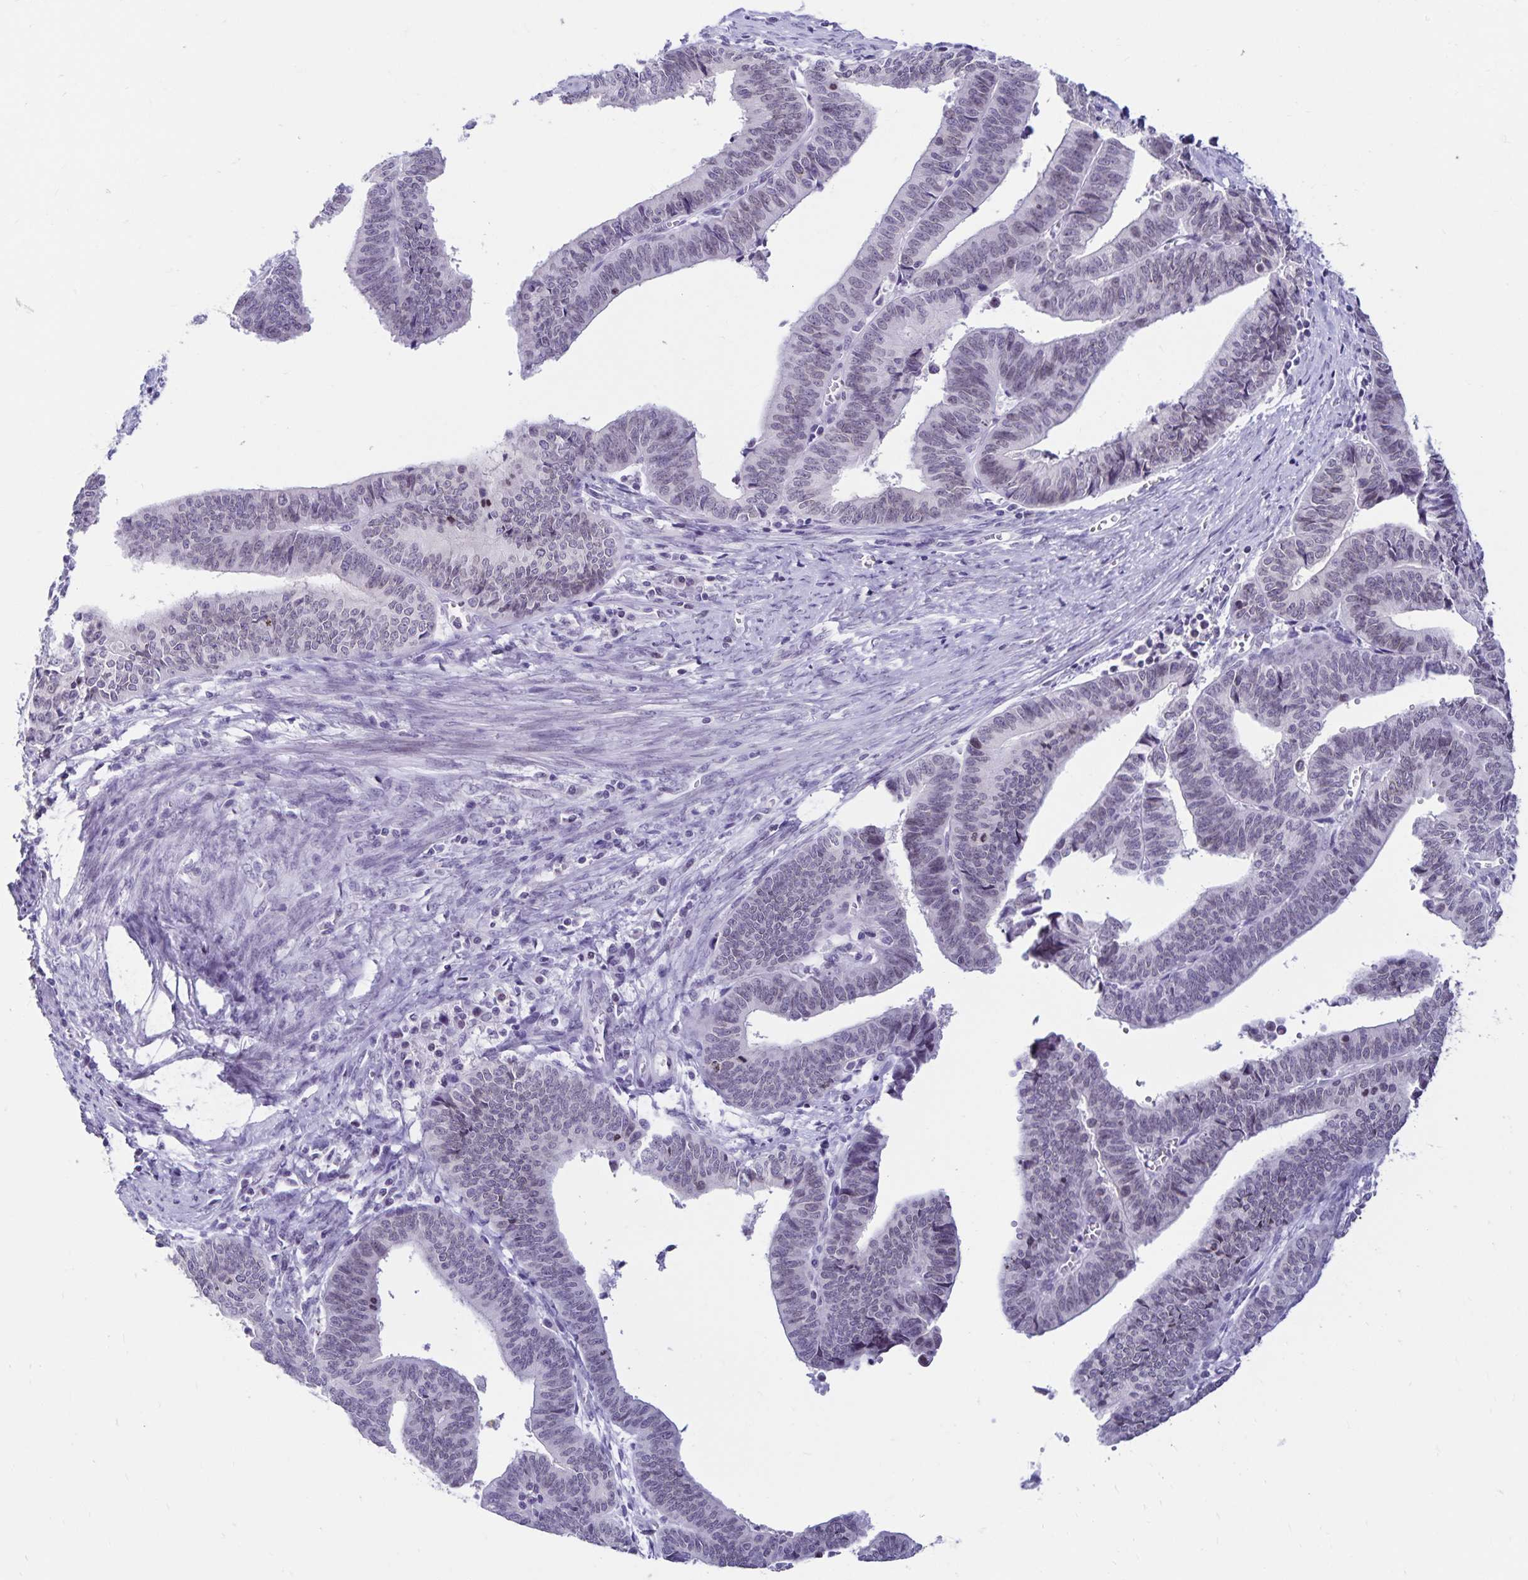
{"staining": {"intensity": "negative", "quantity": "none", "location": "none"}, "tissue": "endometrial cancer", "cell_type": "Tumor cells", "image_type": "cancer", "snomed": [{"axis": "morphology", "description": "Adenocarcinoma, NOS"}, {"axis": "topography", "description": "Endometrium"}], "caption": "DAB (3,3'-diaminobenzidine) immunohistochemical staining of endometrial adenocarcinoma demonstrates no significant expression in tumor cells. (Stains: DAB (3,3'-diaminobenzidine) IHC with hematoxylin counter stain, Microscopy: brightfield microscopy at high magnification).", "gene": "FAM166C", "patient": {"sex": "female", "age": 65}}